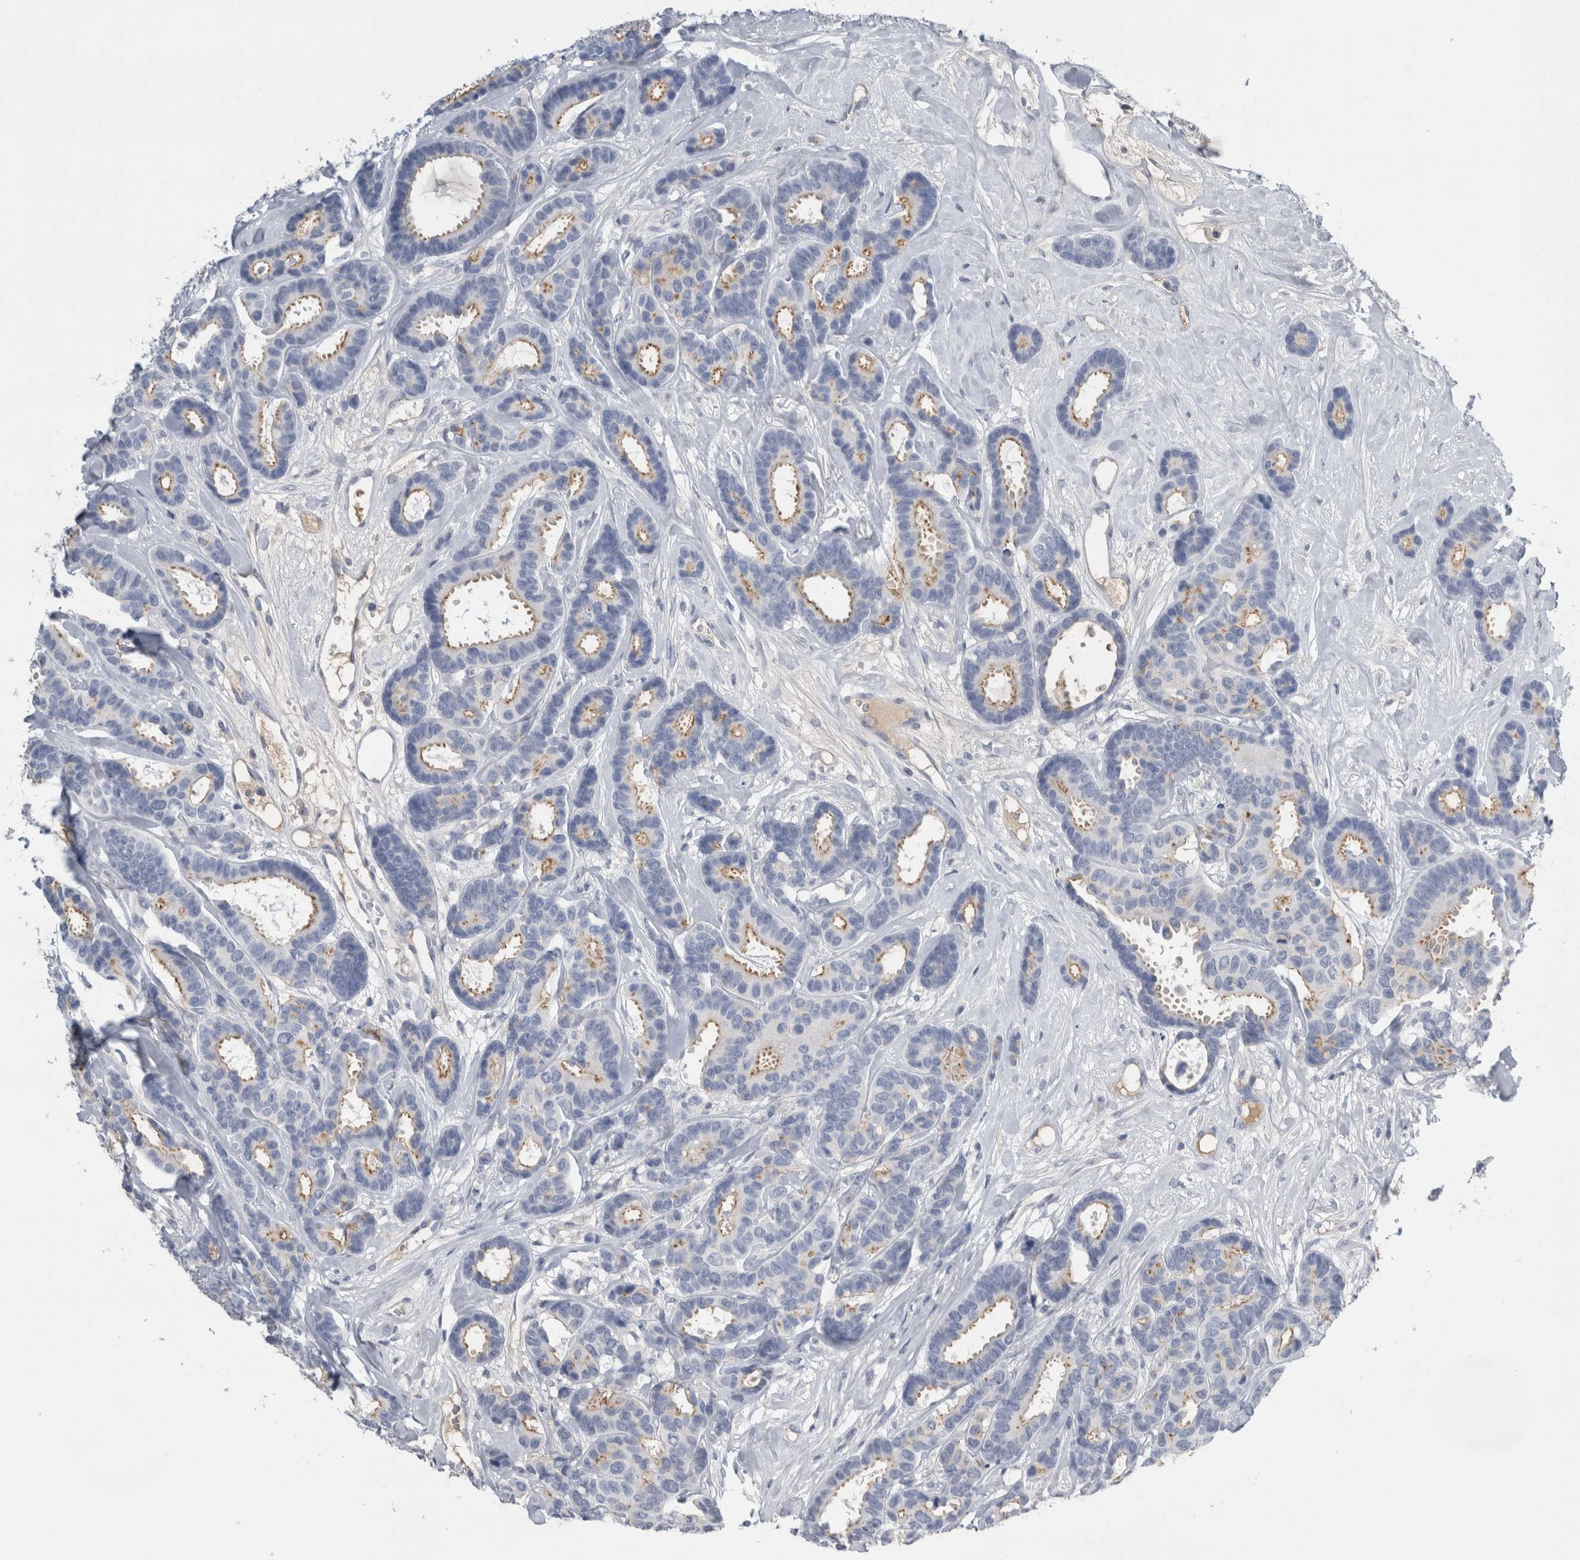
{"staining": {"intensity": "weak", "quantity": "25%-75%", "location": "cytoplasmic/membranous"}, "tissue": "breast cancer", "cell_type": "Tumor cells", "image_type": "cancer", "snomed": [{"axis": "morphology", "description": "Duct carcinoma"}, {"axis": "topography", "description": "Breast"}], "caption": "Weak cytoplasmic/membranous staining is present in approximately 25%-75% of tumor cells in breast intraductal carcinoma.", "gene": "REG1A", "patient": {"sex": "female", "age": 87}}